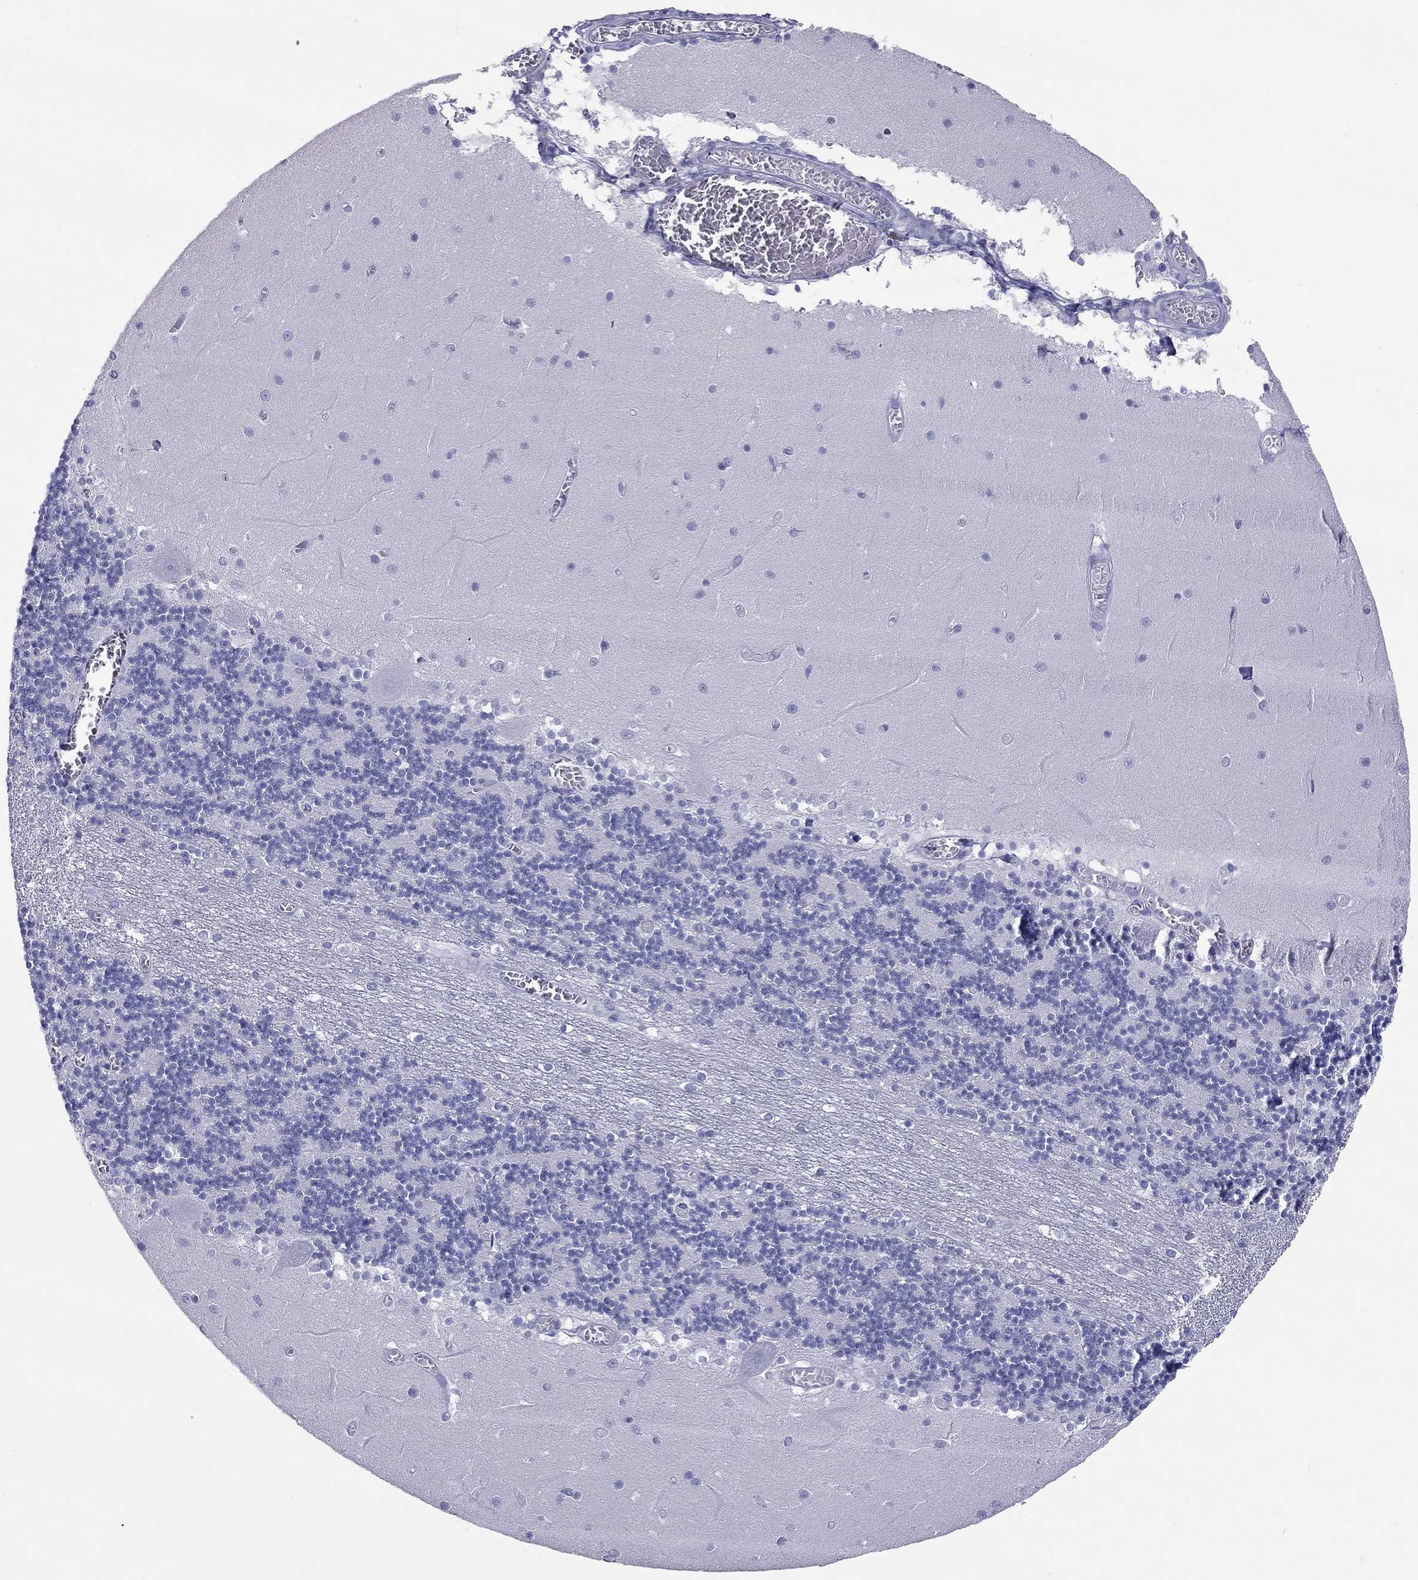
{"staining": {"intensity": "negative", "quantity": "none", "location": "none"}, "tissue": "cerebellum", "cell_type": "Cells in granular layer", "image_type": "normal", "snomed": [{"axis": "morphology", "description": "Normal tissue, NOS"}, {"axis": "topography", "description": "Cerebellum"}], "caption": "Immunohistochemistry micrograph of normal cerebellum stained for a protein (brown), which demonstrates no expression in cells in granular layer. (DAB (3,3'-diaminobenzidine) immunohistochemistry, high magnification).", "gene": "DPY19L2", "patient": {"sex": "female", "age": 28}}